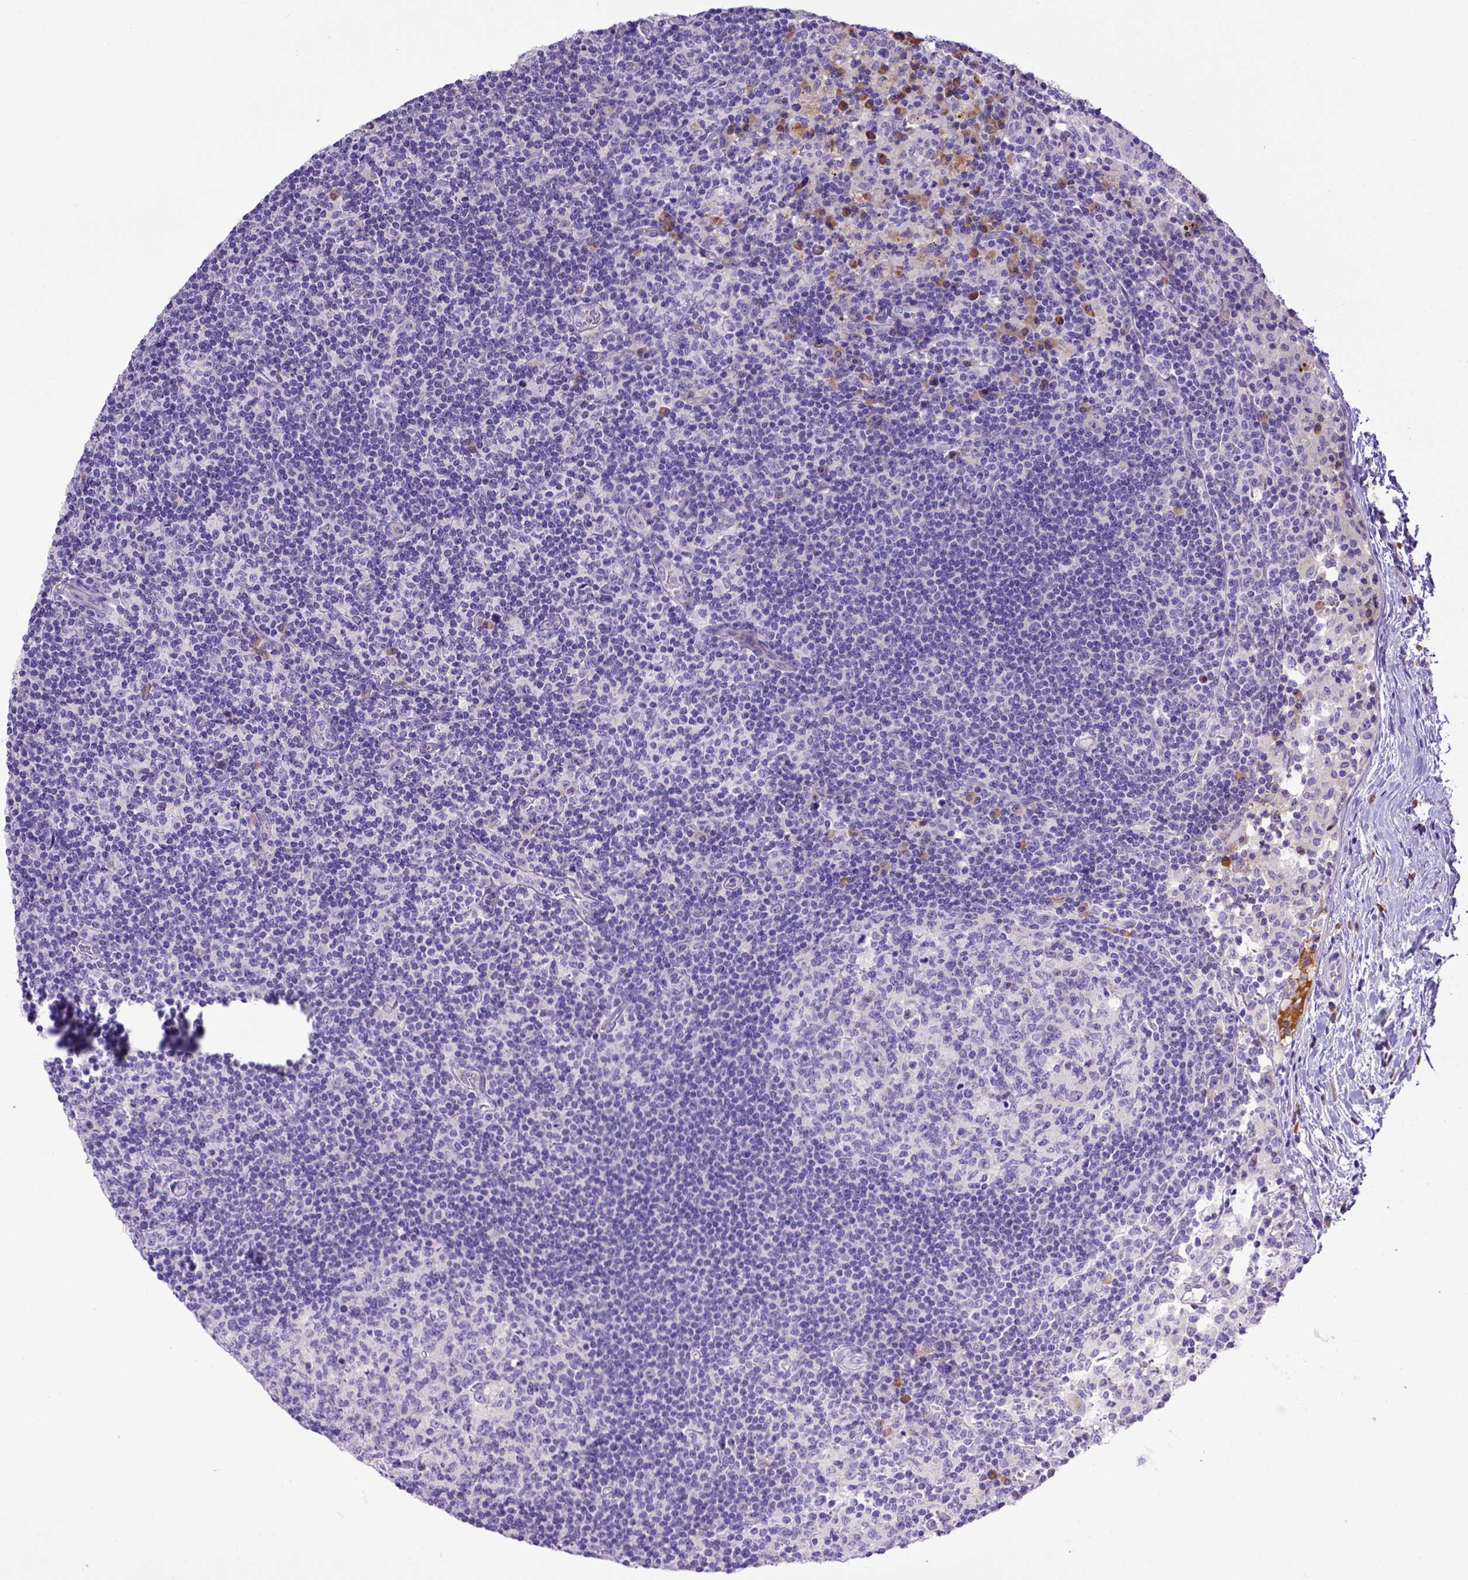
{"staining": {"intensity": "negative", "quantity": "none", "location": "none"}, "tissue": "lymph node", "cell_type": "Germinal center cells", "image_type": "normal", "snomed": [{"axis": "morphology", "description": "Normal tissue, NOS"}, {"axis": "topography", "description": "Lymph node"}], "caption": "This micrograph is of benign lymph node stained with IHC to label a protein in brown with the nuclei are counter-stained blue. There is no staining in germinal center cells. (Brightfield microscopy of DAB immunohistochemistry (IHC) at high magnification).", "gene": "CFAP300", "patient": {"sex": "female", "age": 72}}